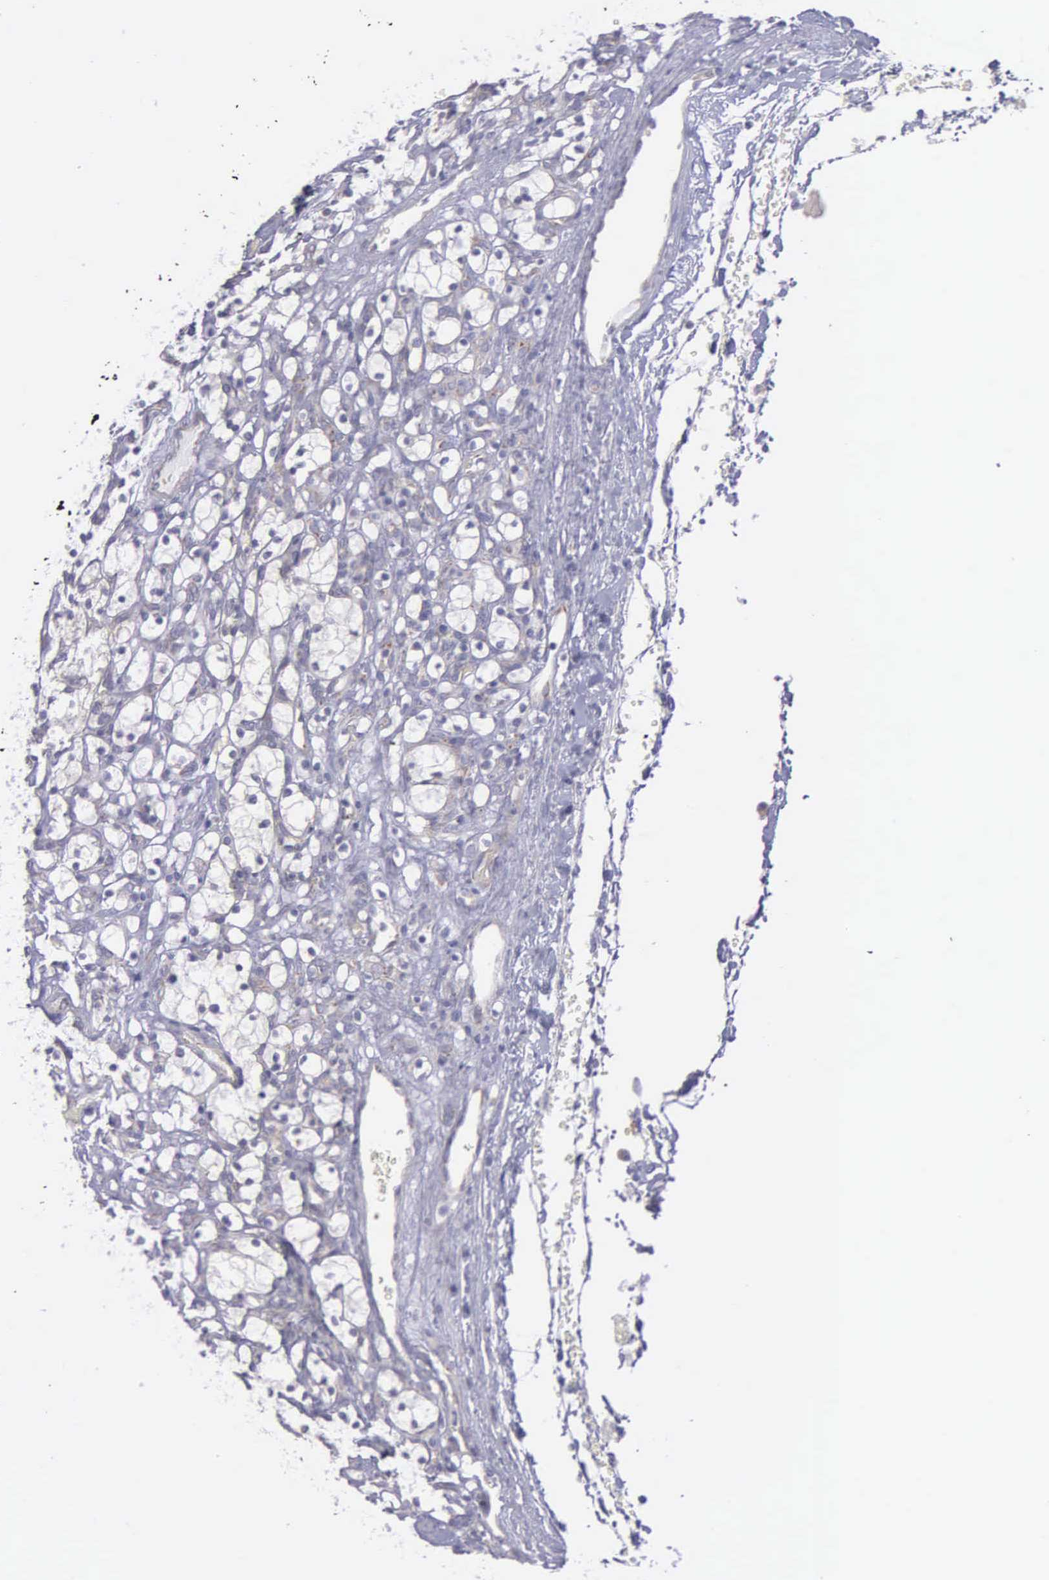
{"staining": {"intensity": "weak", "quantity": "<25%", "location": "cytoplasmic/membranous"}, "tissue": "renal cancer", "cell_type": "Tumor cells", "image_type": "cancer", "snomed": [{"axis": "morphology", "description": "Adenocarcinoma, NOS"}, {"axis": "topography", "description": "Kidney"}], "caption": "This is a histopathology image of immunohistochemistry staining of renal cancer (adenocarcinoma), which shows no staining in tumor cells. (DAB immunohistochemistry, high magnification).", "gene": "SYNJ2BP", "patient": {"sex": "female", "age": 83}}